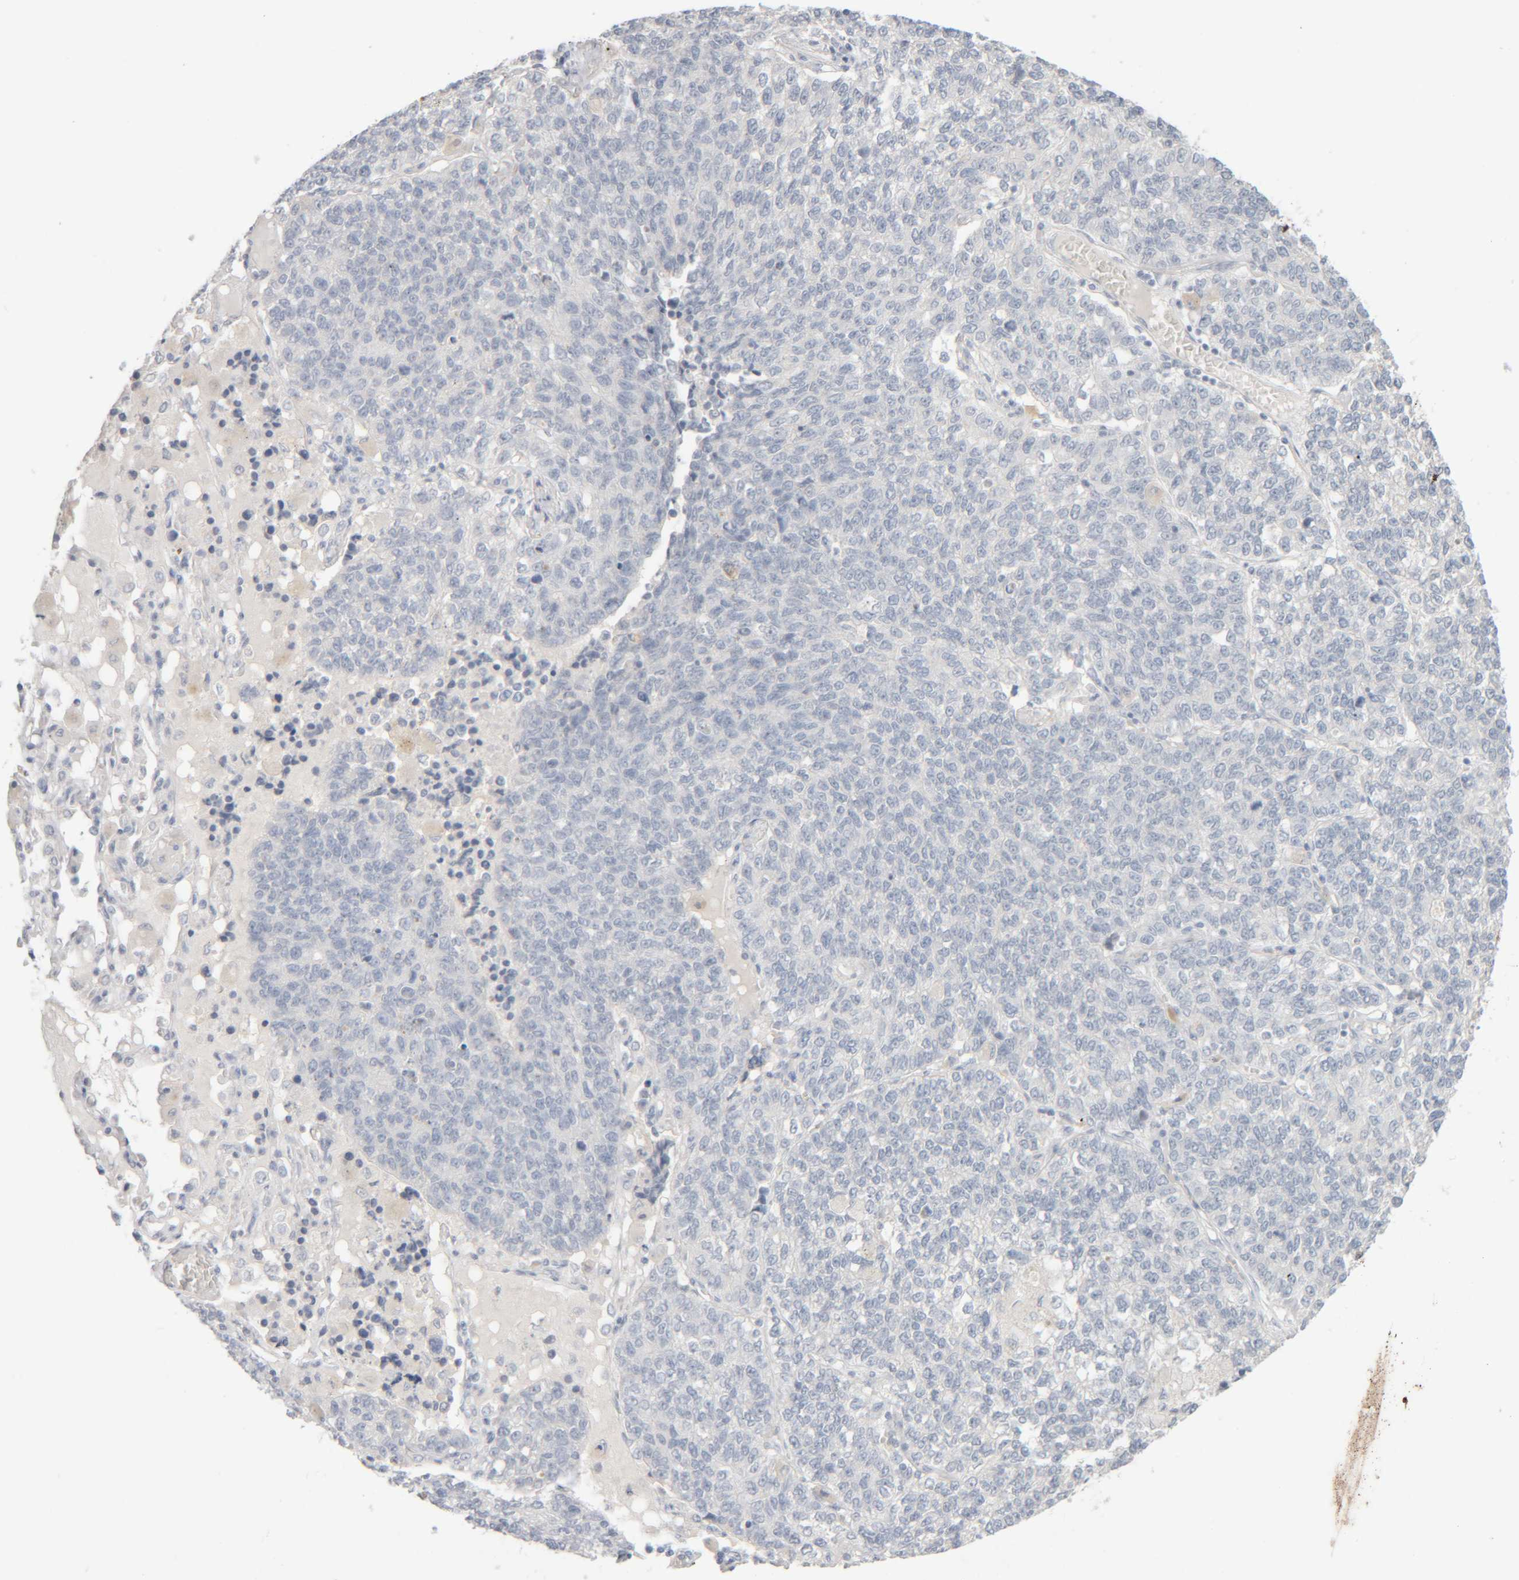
{"staining": {"intensity": "negative", "quantity": "none", "location": "none"}, "tissue": "lung cancer", "cell_type": "Tumor cells", "image_type": "cancer", "snomed": [{"axis": "morphology", "description": "Adenocarcinoma, NOS"}, {"axis": "topography", "description": "Lung"}], "caption": "Tumor cells are negative for protein expression in human lung adenocarcinoma. (DAB immunohistochemistry (IHC) with hematoxylin counter stain).", "gene": "RIDA", "patient": {"sex": "male", "age": 49}}